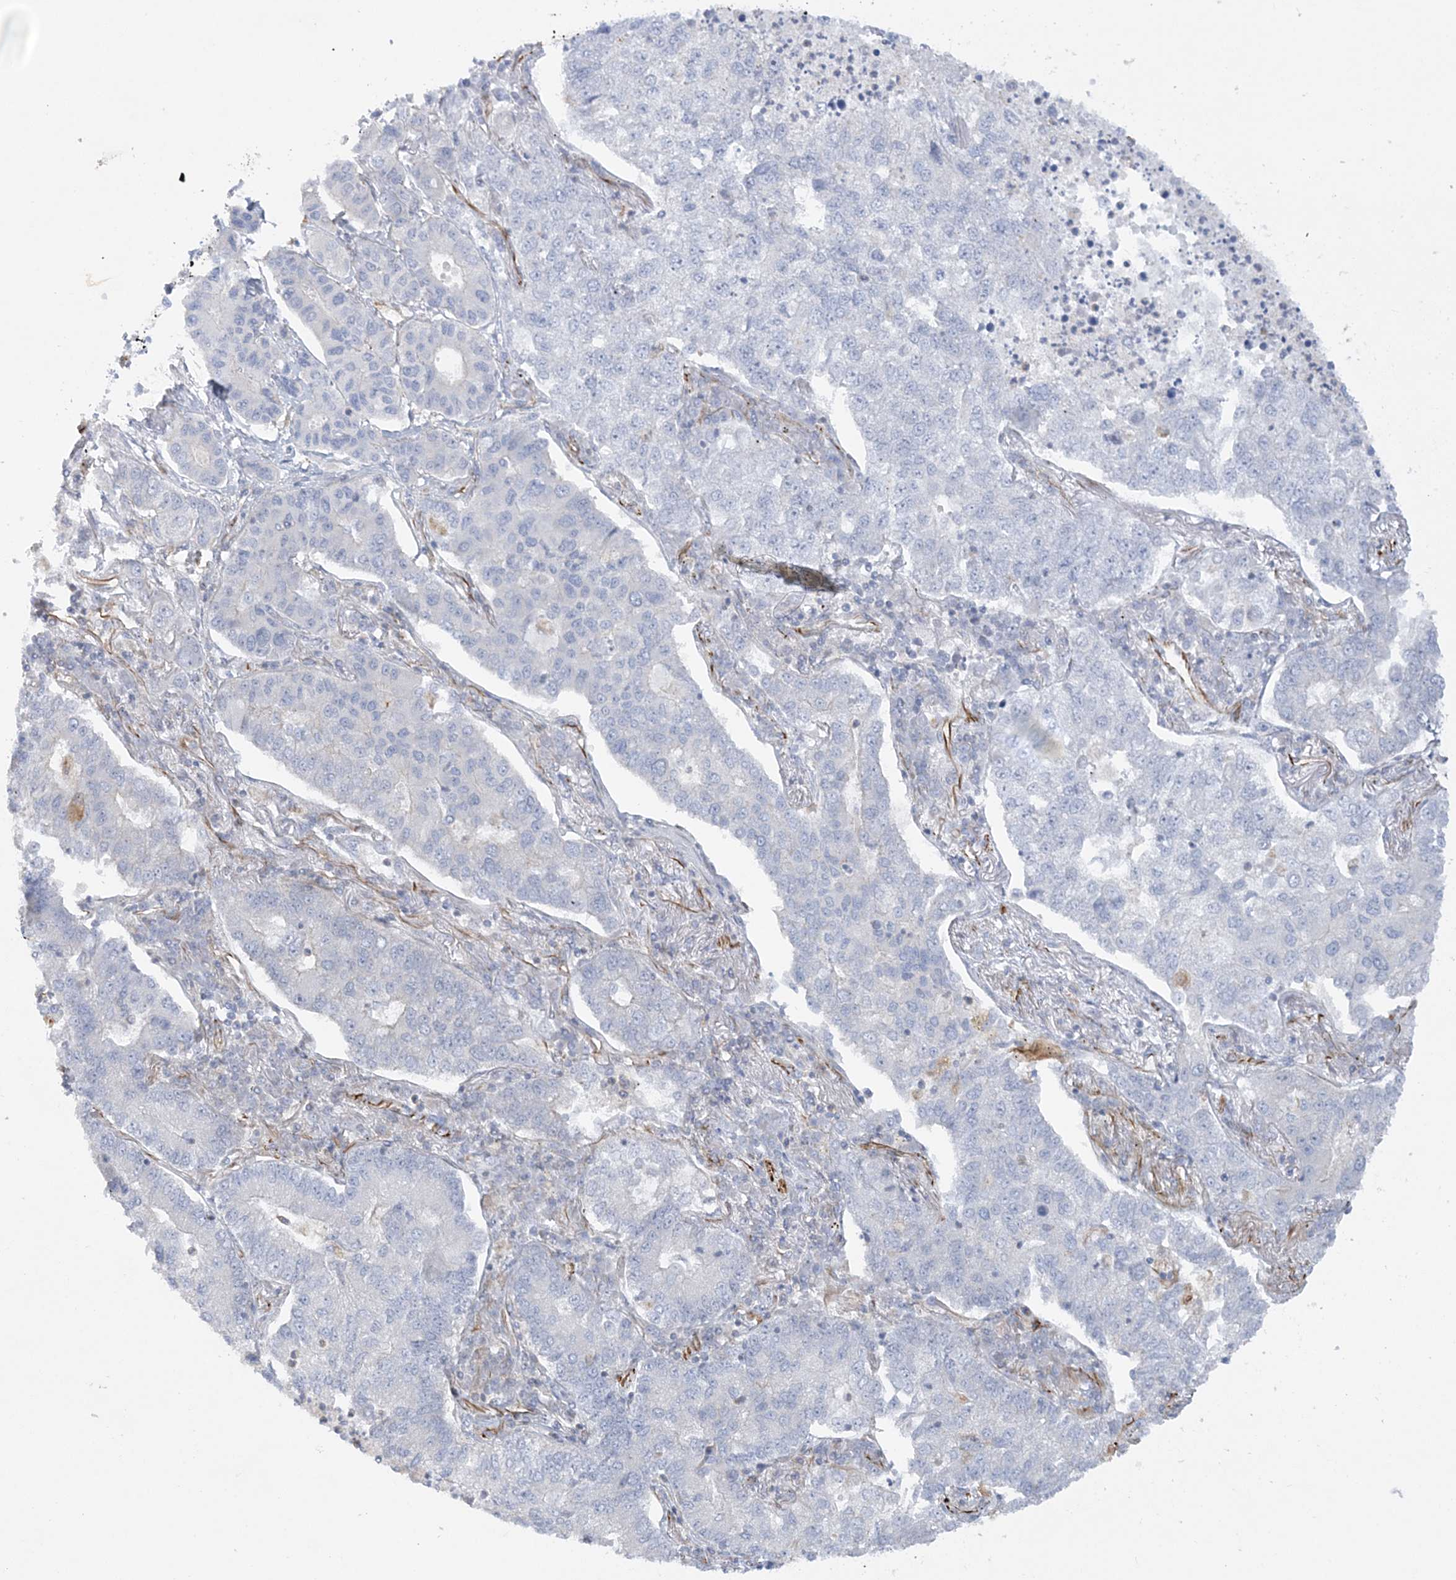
{"staining": {"intensity": "negative", "quantity": "none", "location": "none"}, "tissue": "lung cancer", "cell_type": "Tumor cells", "image_type": "cancer", "snomed": [{"axis": "morphology", "description": "Adenocarcinoma, NOS"}, {"axis": "topography", "description": "Lung"}], "caption": "Tumor cells show no significant positivity in lung cancer (adenocarcinoma). (DAB (3,3'-diaminobenzidine) immunohistochemistry, high magnification).", "gene": "SCLT1", "patient": {"sex": "male", "age": 49}}